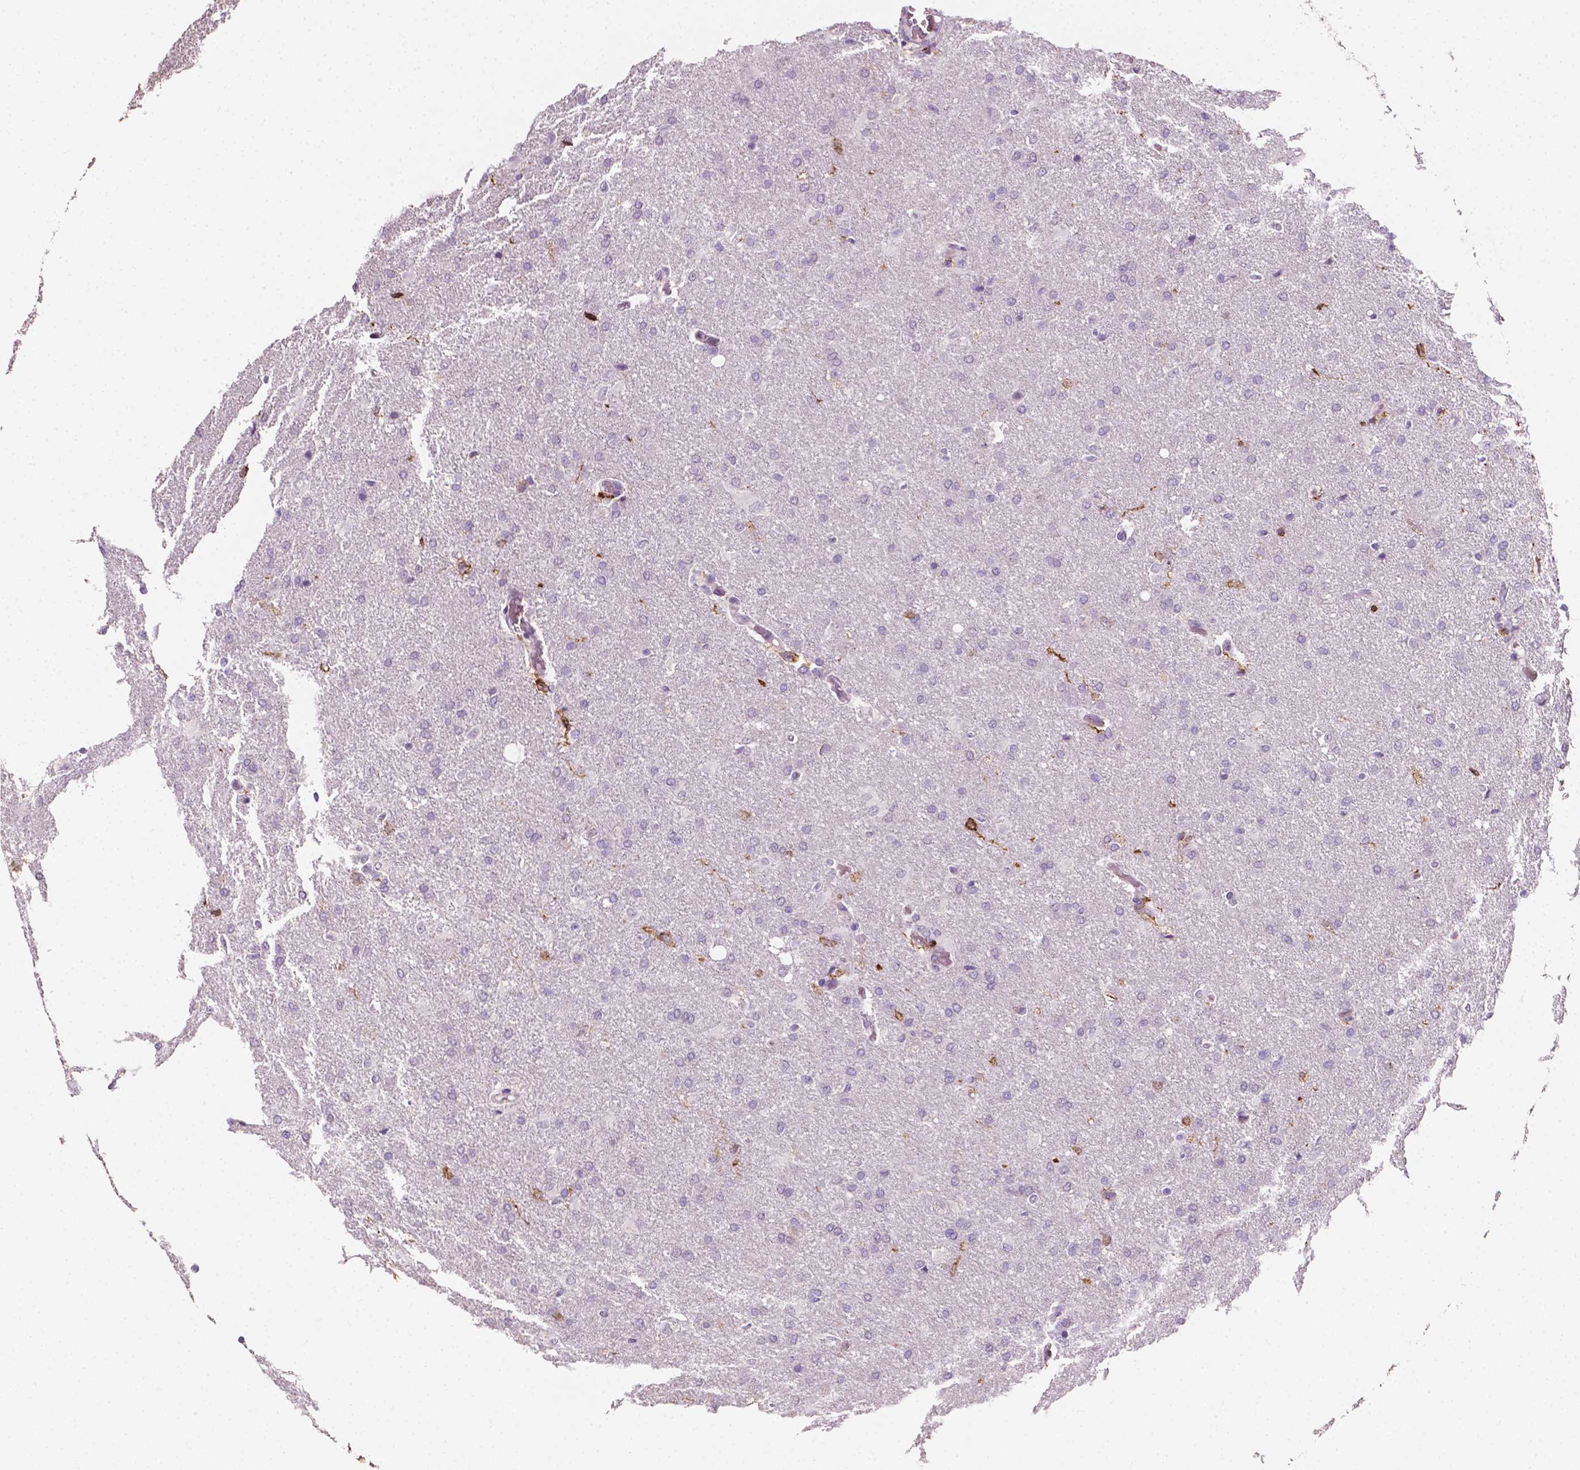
{"staining": {"intensity": "negative", "quantity": "none", "location": "none"}, "tissue": "glioma", "cell_type": "Tumor cells", "image_type": "cancer", "snomed": [{"axis": "morphology", "description": "Glioma, malignant, High grade"}, {"axis": "topography", "description": "Brain"}], "caption": "This photomicrograph is of glioma stained with IHC to label a protein in brown with the nuclei are counter-stained blue. There is no staining in tumor cells.", "gene": "EGFR", "patient": {"sex": "male", "age": 68}}